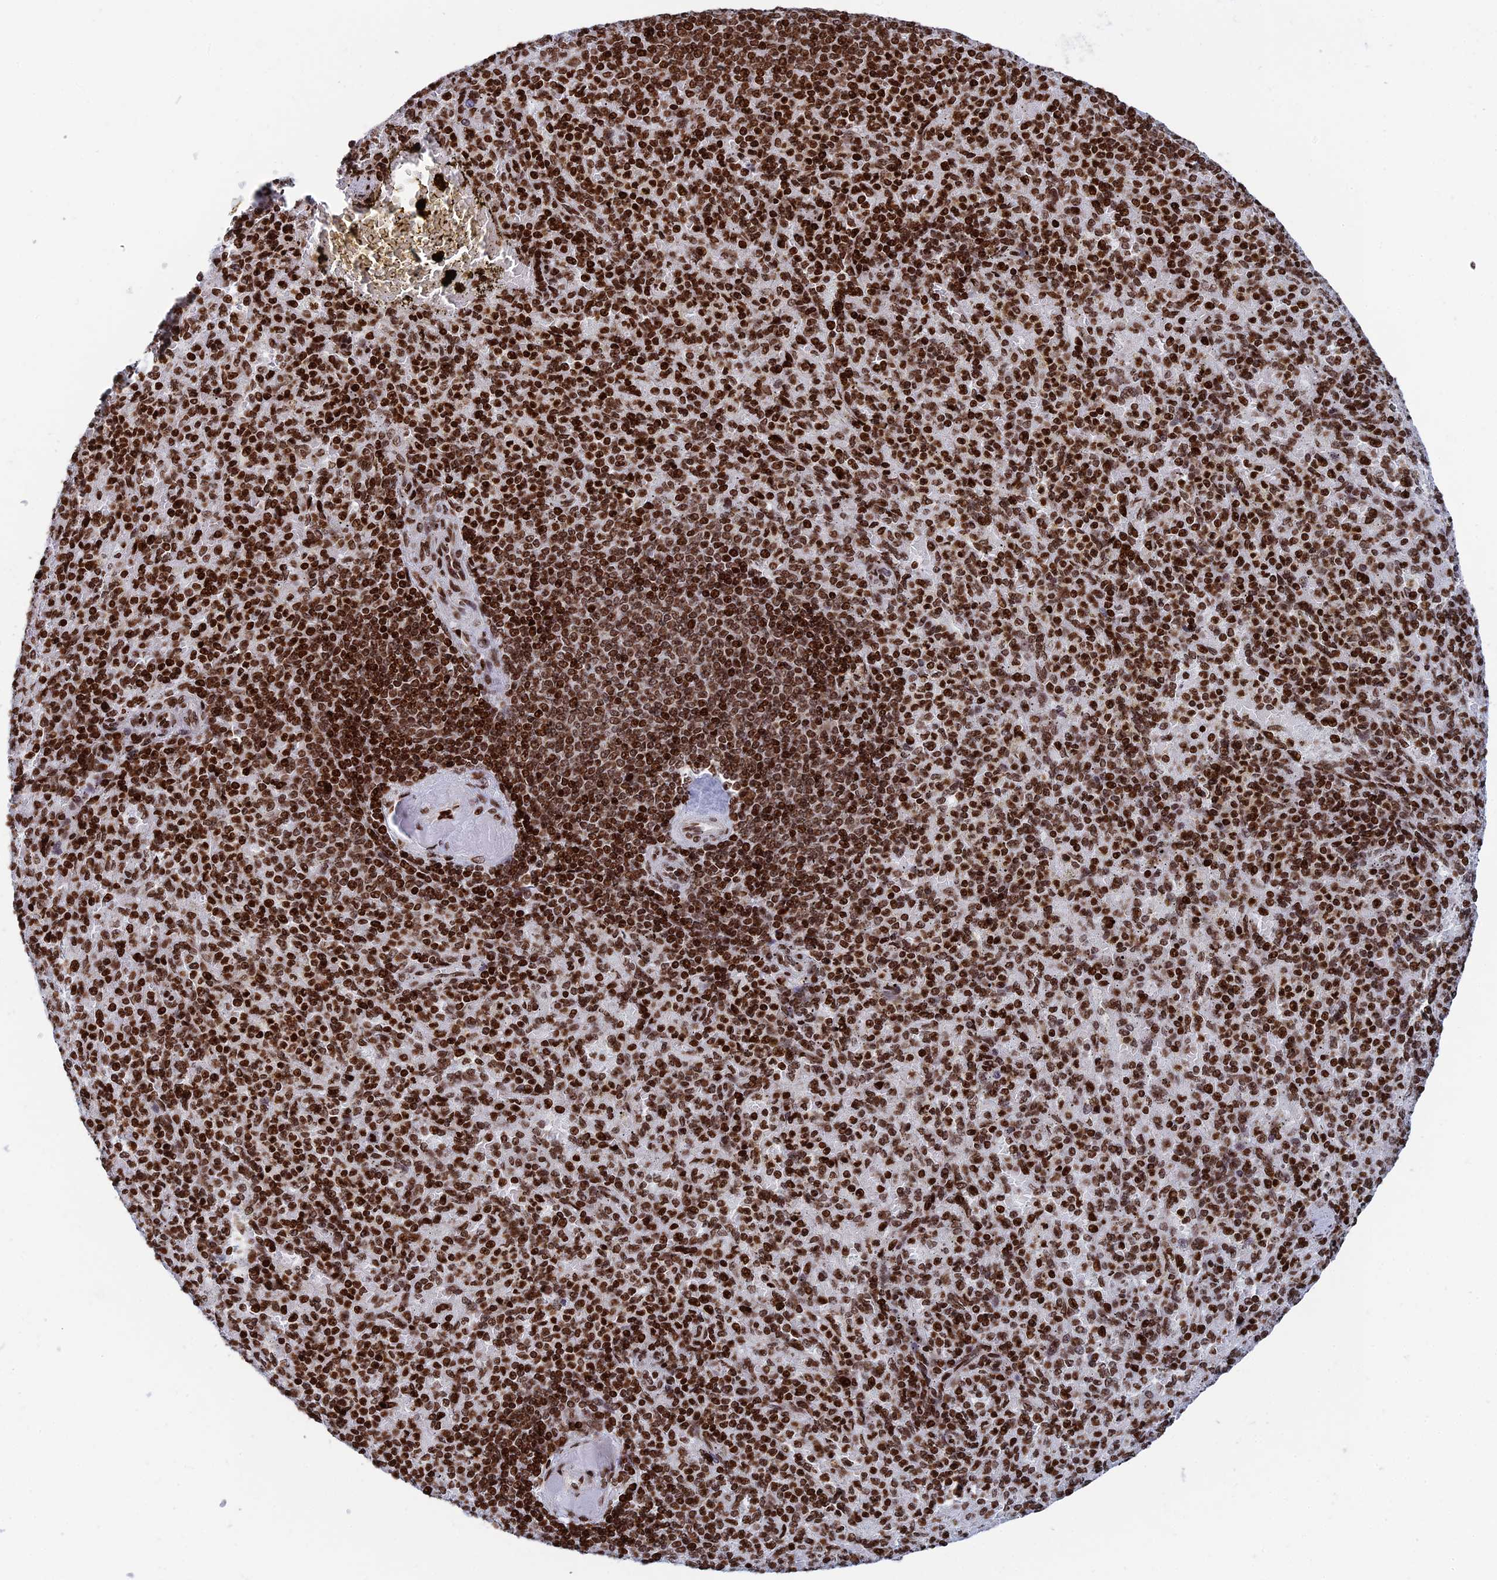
{"staining": {"intensity": "strong", "quantity": ">75%", "location": "nuclear"}, "tissue": "spleen", "cell_type": "Cells in red pulp", "image_type": "normal", "snomed": [{"axis": "morphology", "description": "Normal tissue, NOS"}, {"axis": "topography", "description": "Spleen"}], "caption": "Cells in red pulp display high levels of strong nuclear expression in approximately >75% of cells in unremarkable human spleen.", "gene": "RPAP1", "patient": {"sex": "female", "age": 74}}